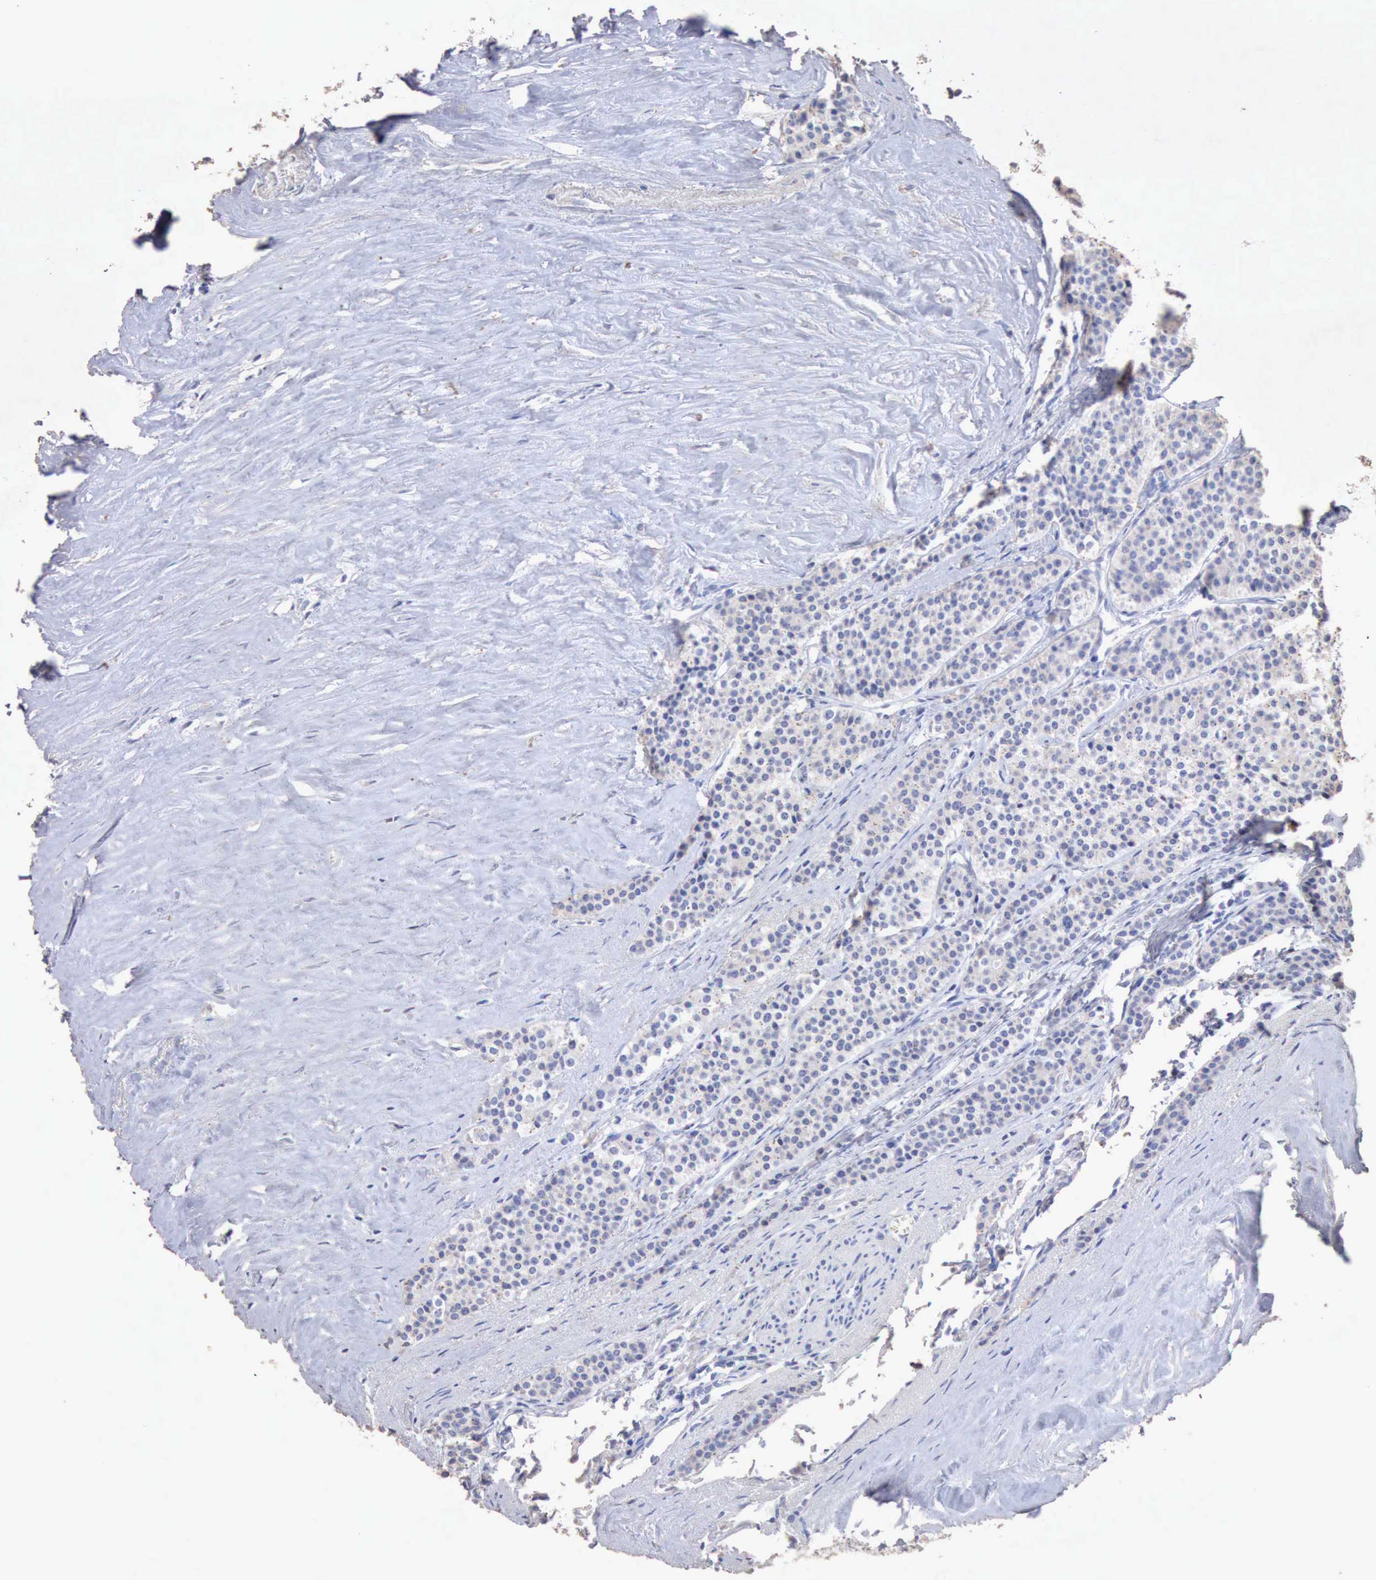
{"staining": {"intensity": "negative", "quantity": "none", "location": "none"}, "tissue": "carcinoid", "cell_type": "Tumor cells", "image_type": "cancer", "snomed": [{"axis": "morphology", "description": "Carcinoid, malignant, NOS"}, {"axis": "topography", "description": "Small intestine"}], "caption": "Photomicrograph shows no protein expression in tumor cells of malignant carcinoid tissue. (Stains: DAB (3,3'-diaminobenzidine) immunohistochemistry with hematoxylin counter stain, Microscopy: brightfield microscopy at high magnification).", "gene": "KRT6B", "patient": {"sex": "male", "age": 63}}